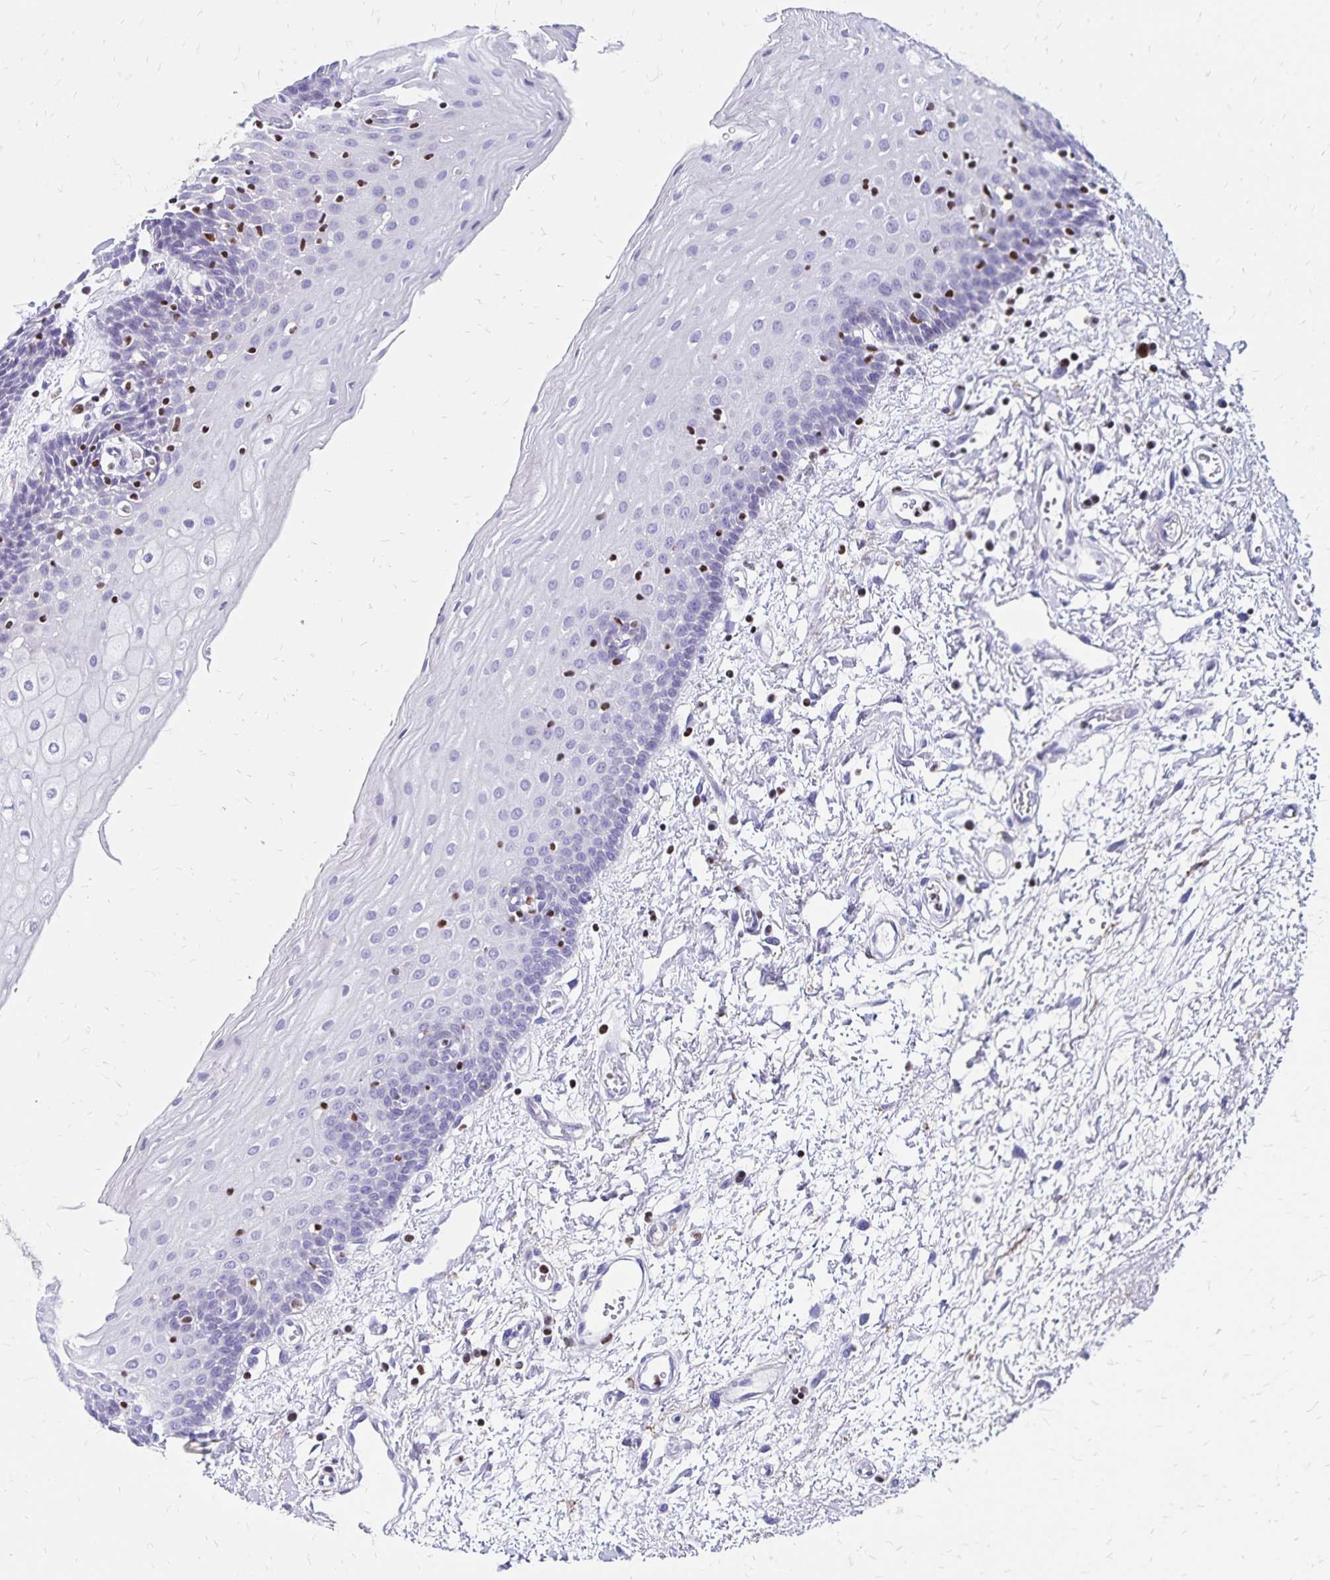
{"staining": {"intensity": "negative", "quantity": "none", "location": "none"}, "tissue": "oral mucosa", "cell_type": "Squamous epithelial cells", "image_type": "normal", "snomed": [{"axis": "morphology", "description": "Normal tissue, NOS"}, {"axis": "topography", "description": "Oral tissue"}], "caption": "This is a image of immunohistochemistry (IHC) staining of normal oral mucosa, which shows no positivity in squamous epithelial cells. (Immunohistochemistry, brightfield microscopy, high magnification).", "gene": "IKZF1", "patient": {"sex": "female", "age": 43}}